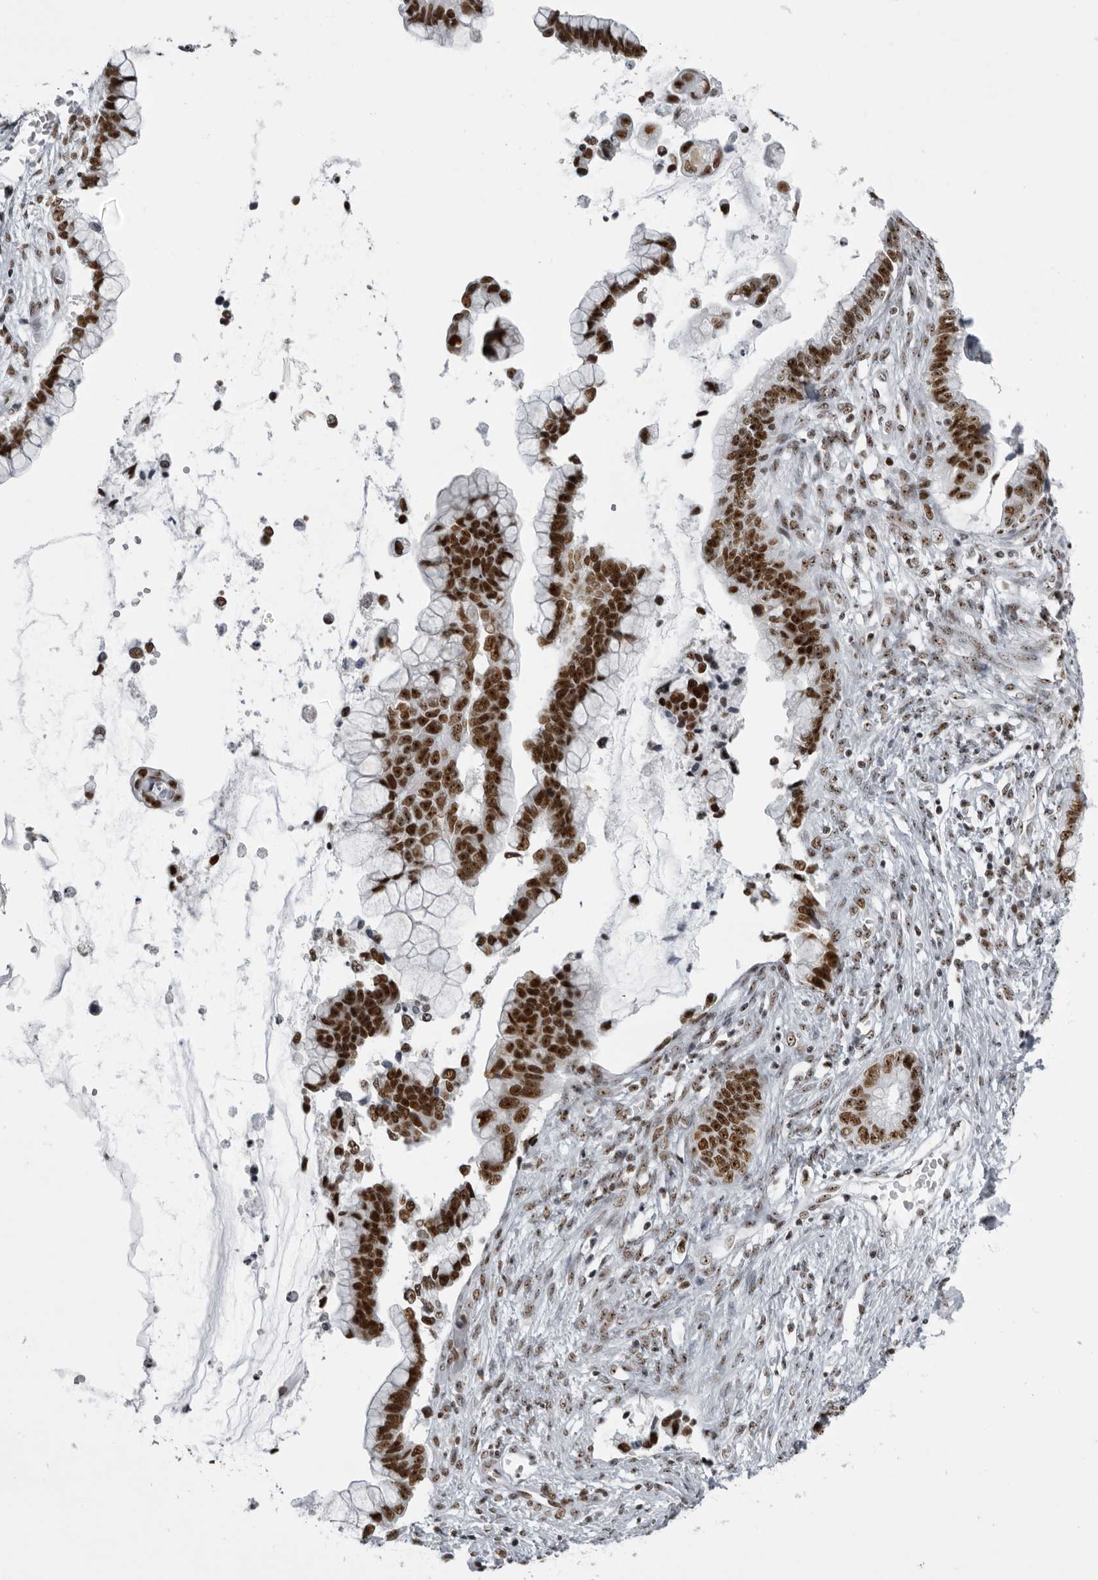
{"staining": {"intensity": "strong", "quantity": ">75%", "location": "nuclear"}, "tissue": "cervical cancer", "cell_type": "Tumor cells", "image_type": "cancer", "snomed": [{"axis": "morphology", "description": "Adenocarcinoma, NOS"}, {"axis": "topography", "description": "Cervix"}], "caption": "IHC (DAB) staining of cervical adenocarcinoma shows strong nuclear protein staining in about >75% of tumor cells.", "gene": "DHX9", "patient": {"sex": "female", "age": 44}}